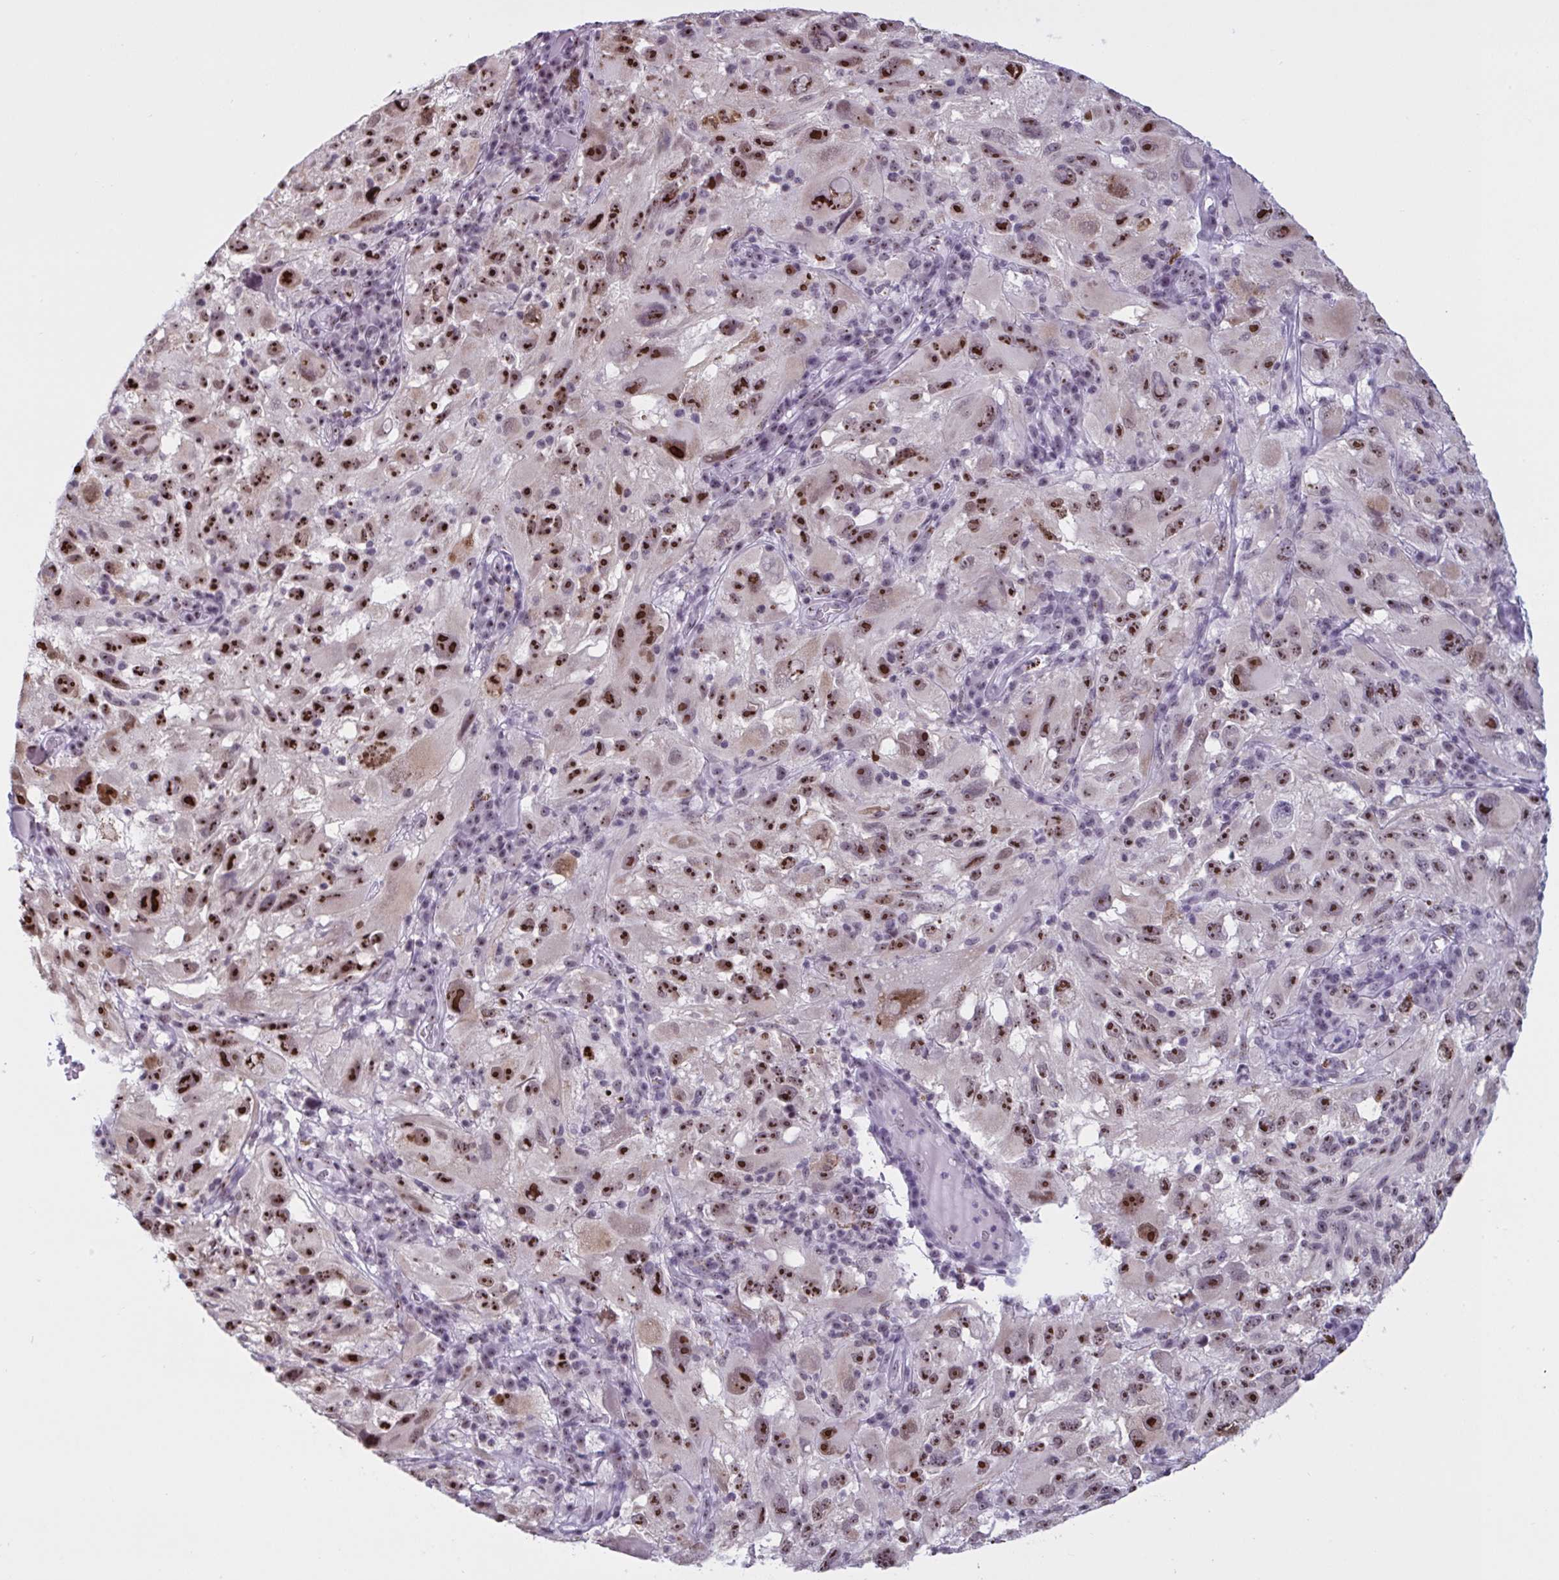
{"staining": {"intensity": "strong", "quantity": ">75%", "location": "nuclear"}, "tissue": "melanoma", "cell_type": "Tumor cells", "image_type": "cancer", "snomed": [{"axis": "morphology", "description": "Malignant melanoma, NOS"}, {"axis": "topography", "description": "Skin"}], "caption": "Human malignant melanoma stained with a brown dye exhibits strong nuclear positive positivity in approximately >75% of tumor cells.", "gene": "TGM6", "patient": {"sex": "female", "age": 71}}